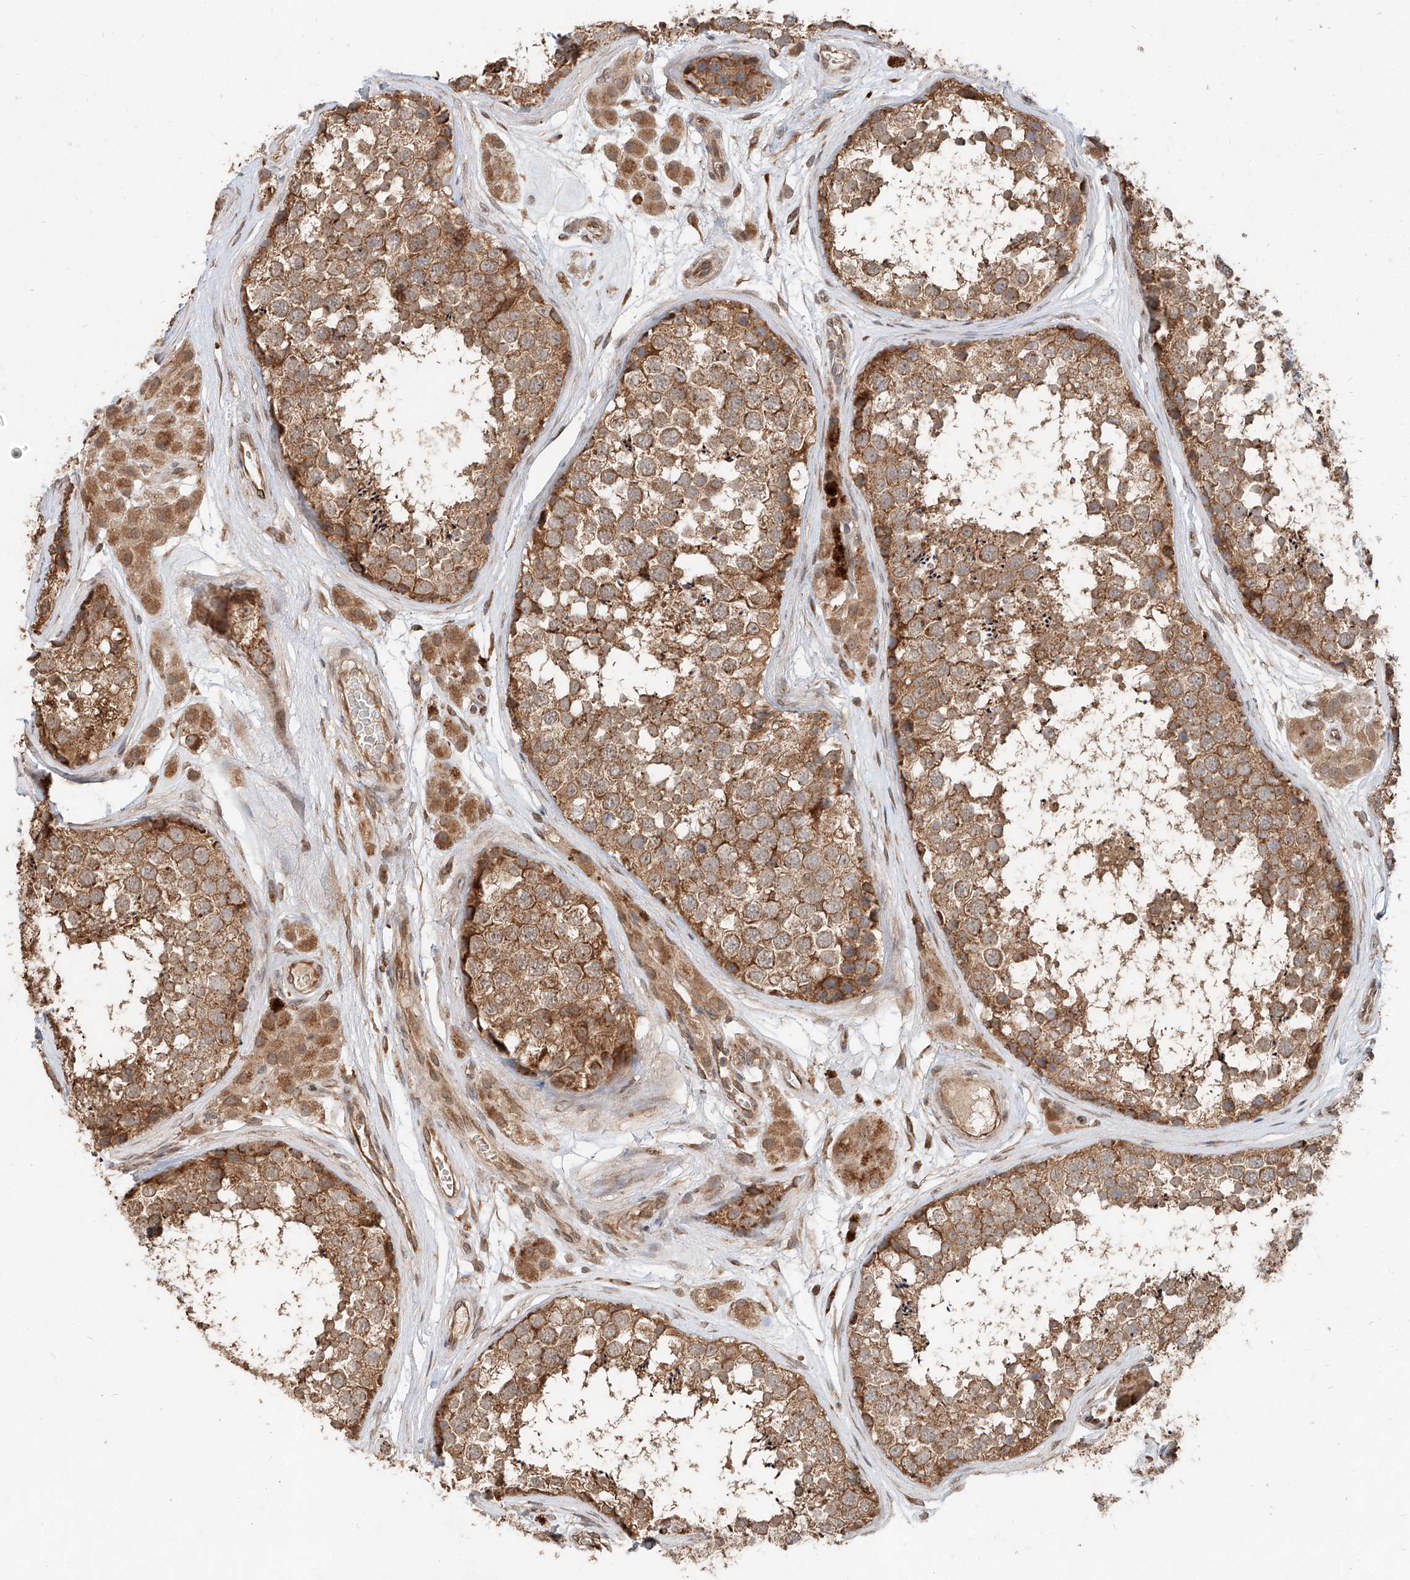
{"staining": {"intensity": "moderate", "quantity": ">75%", "location": "cytoplasmic/membranous"}, "tissue": "testis", "cell_type": "Cells in seminiferous ducts", "image_type": "normal", "snomed": [{"axis": "morphology", "description": "Normal tissue, NOS"}, {"axis": "topography", "description": "Testis"}], "caption": "This micrograph exhibits IHC staining of normal human testis, with medium moderate cytoplasmic/membranous staining in about >75% of cells in seminiferous ducts.", "gene": "STX19", "patient": {"sex": "male", "age": 56}}